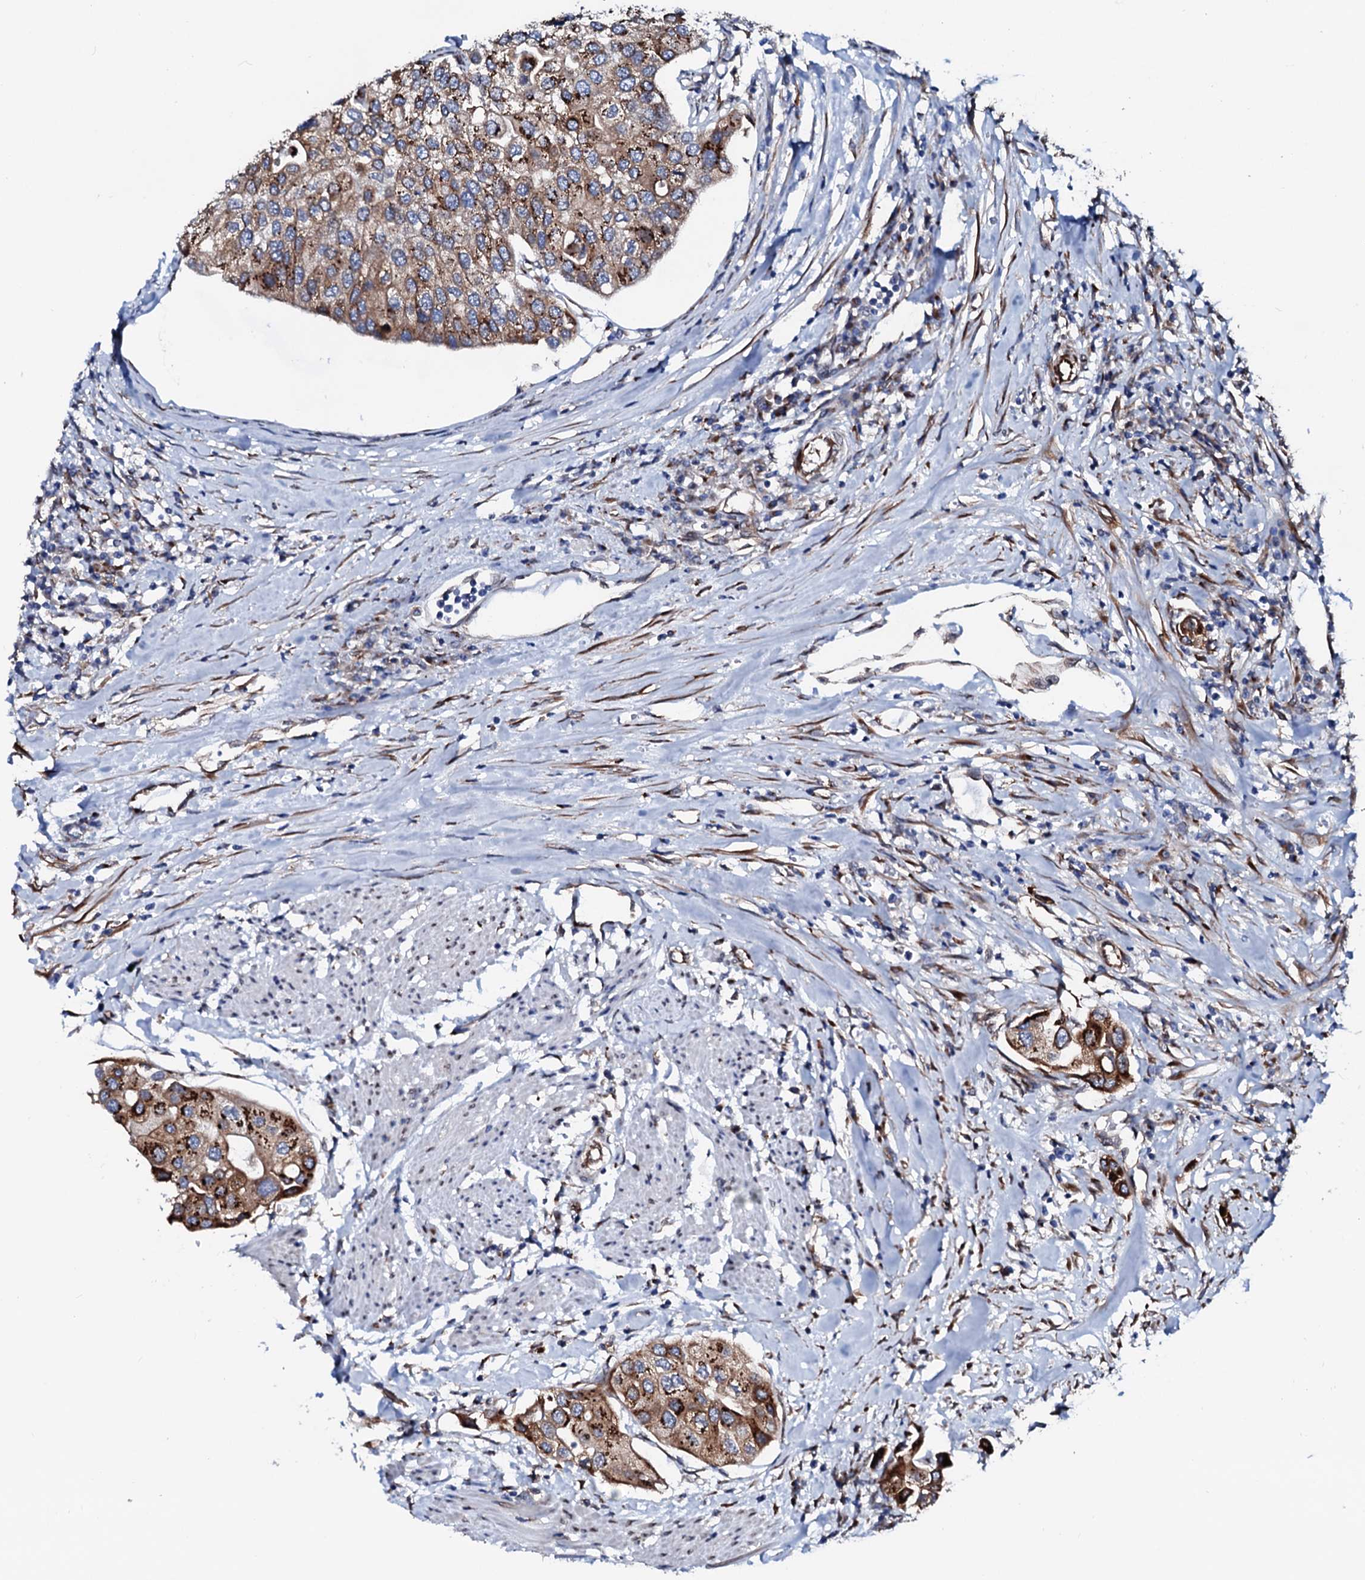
{"staining": {"intensity": "strong", "quantity": ">75%", "location": "cytoplasmic/membranous"}, "tissue": "urothelial cancer", "cell_type": "Tumor cells", "image_type": "cancer", "snomed": [{"axis": "morphology", "description": "Urothelial carcinoma, High grade"}, {"axis": "topography", "description": "Urinary bladder"}], "caption": "The histopathology image exhibits staining of urothelial cancer, revealing strong cytoplasmic/membranous protein expression (brown color) within tumor cells. The staining was performed using DAB (3,3'-diaminobenzidine) to visualize the protein expression in brown, while the nuclei were stained in blue with hematoxylin (Magnification: 20x).", "gene": "TMCO3", "patient": {"sex": "male", "age": 64}}